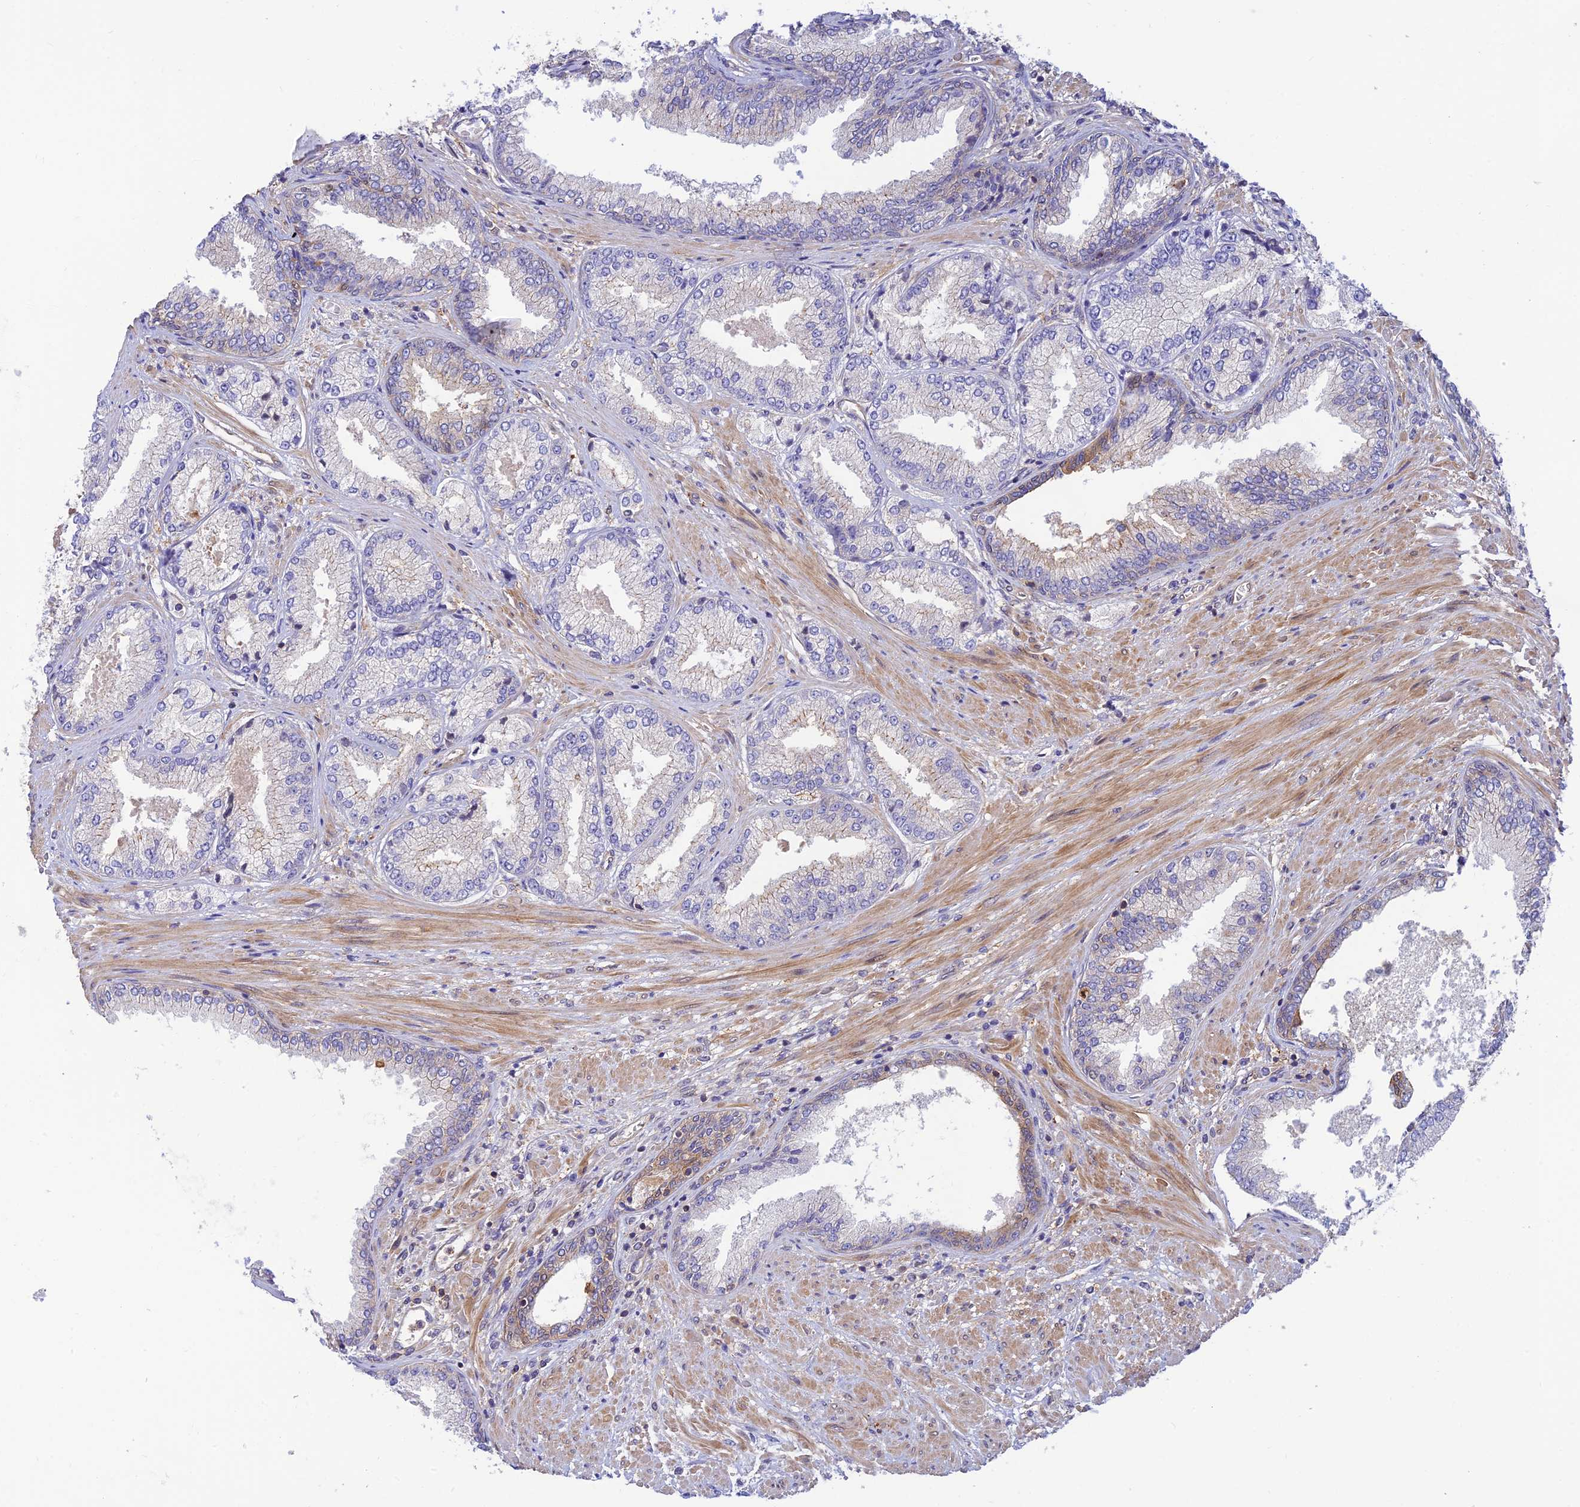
{"staining": {"intensity": "negative", "quantity": "none", "location": "none"}, "tissue": "prostate cancer", "cell_type": "Tumor cells", "image_type": "cancer", "snomed": [{"axis": "morphology", "description": "Adenocarcinoma, High grade"}, {"axis": "topography", "description": "Prostate"}], "caption": "An immunohistochemistry (IHC) histopathology image of prostate cancer is shown. There is no staining in tumor cells of prostate cancer.", "gene": "PPP1R12C", "patient": {"sex": "male", "age": 71}}